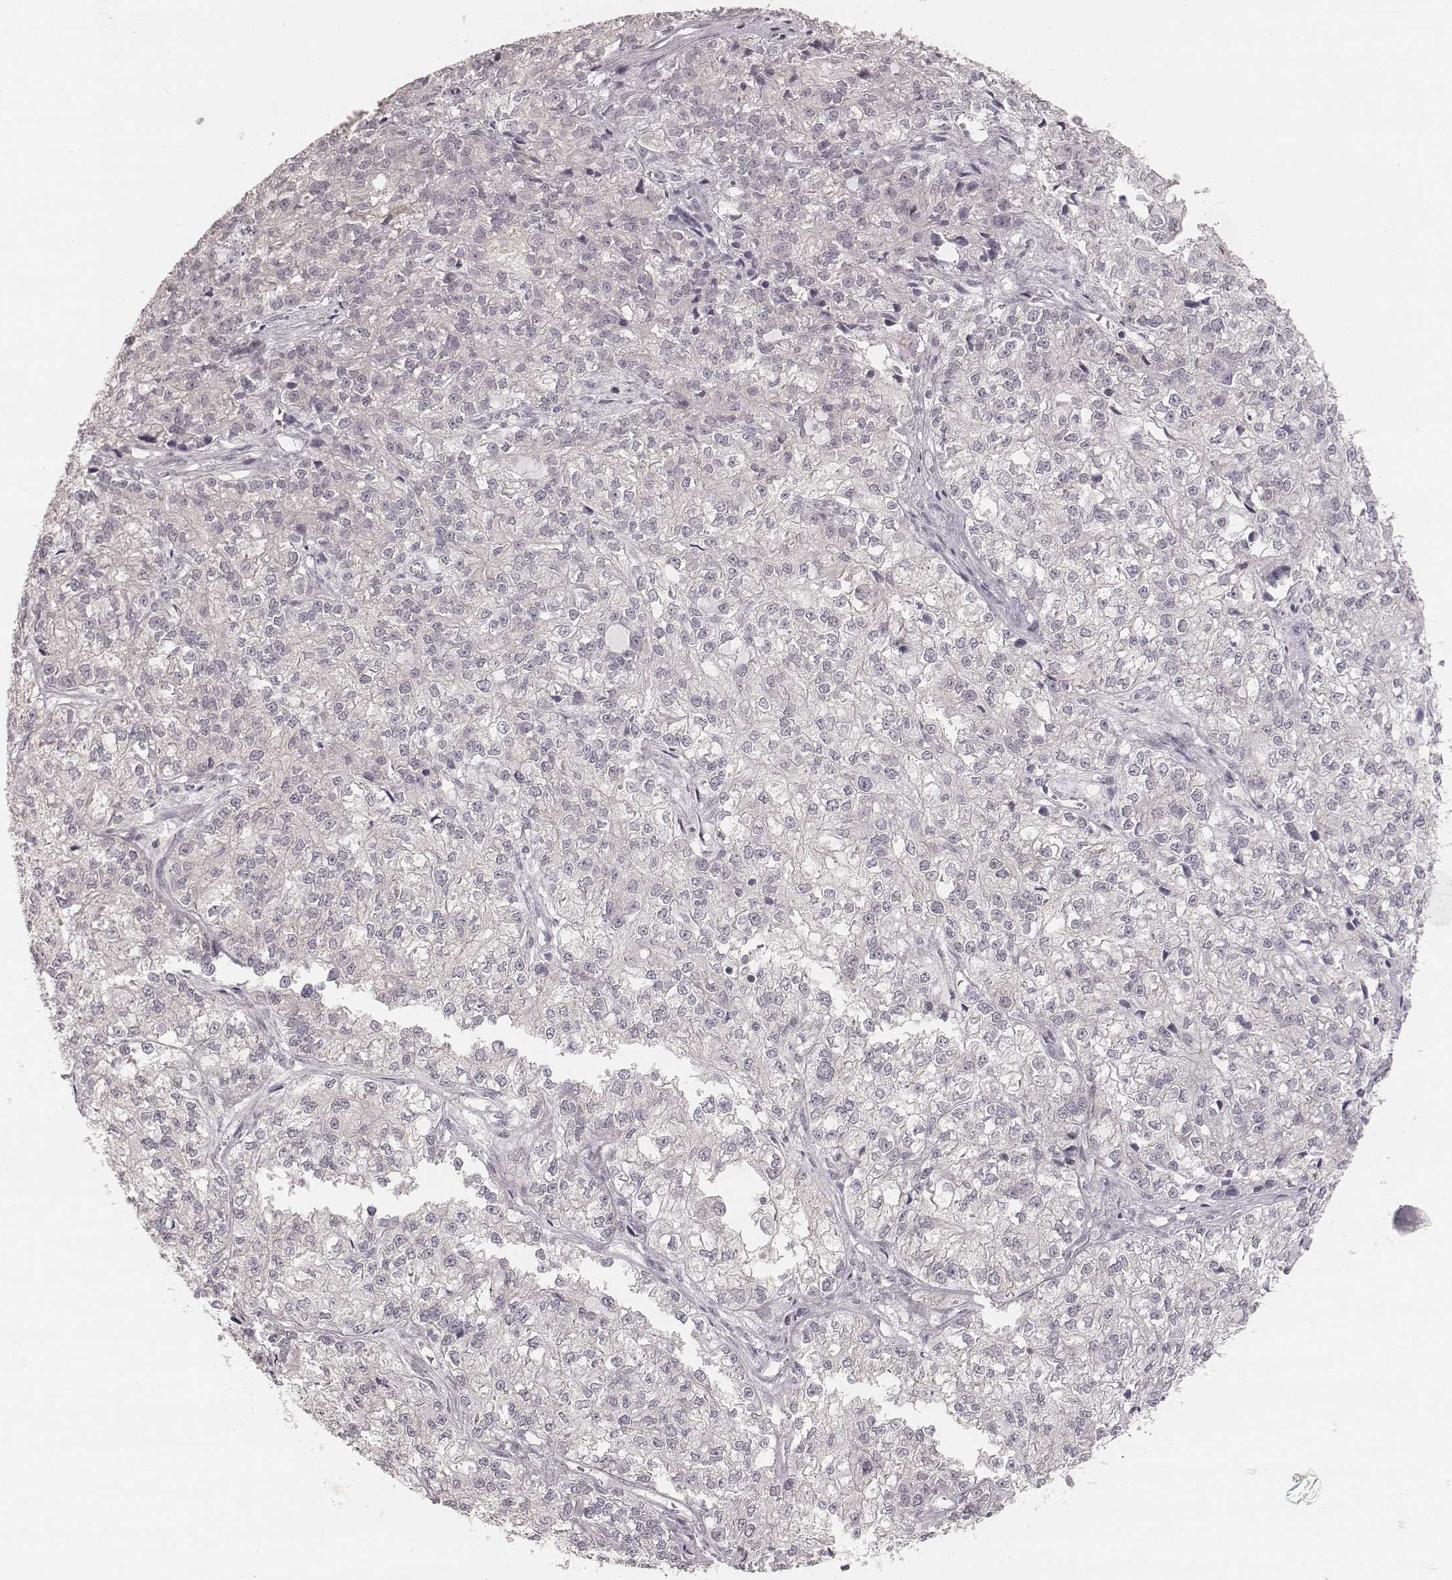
{"staining": {"intensity": "negative", "quantity": "none", "location": "none"}, "tissue": "ovarian cancer", "cell_type": "Tumor cells", "image_type": "cancer", "snomed": [{"axis": "morphology", "description": "Carcinoma, endometroid"}, {"axis": "topography", "description": "Ovary"}], "caption": "This is a micrograph of immunohistochemistry (IHC) staining of ovarian cancer, which shows no expression in tumor cells.", "gene": "ACACB", "patient": {"sex": "female", "age": 64}}